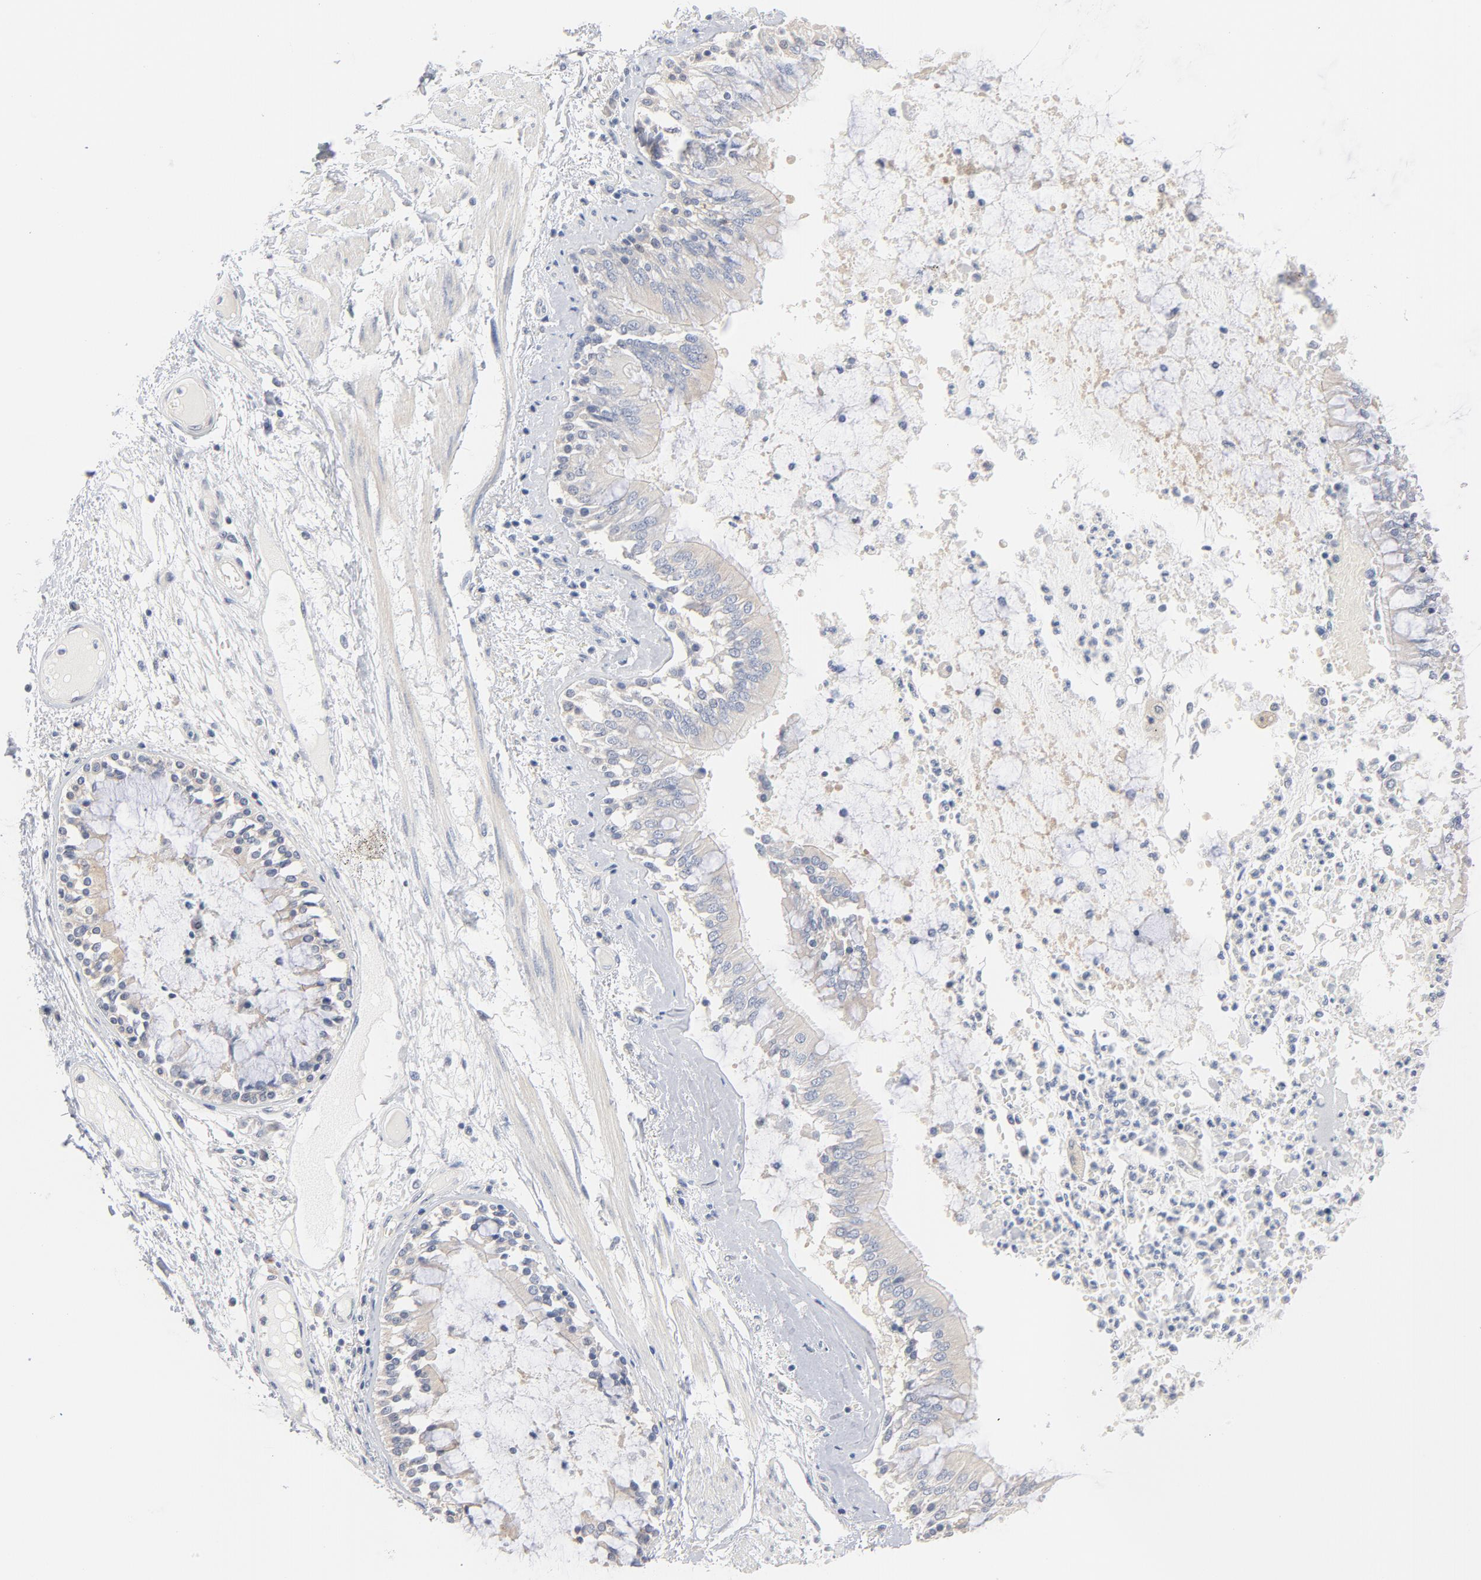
{"staining": {"intensity": "weak", "quantity": ">75%", "location": "cytoplasmic/membranous"}, "tissue": "bronchus", "cell_type": "Respiratory epithelial cells", "image_type": "normal", "snomed": [{"axis": "morphology", "description": "Normal tissue, NOS"}, {"axis": "topography", "description": "Cartilage tissue"}, {"axis": "topography", "description": "Bronchus"}, {"axis": "topography", "description": "Lung"}], "caption": "Immunohistochemical staining of normal bronchus exhibits >75% levels of weak cytoplasmic/membranous protein positivity in about >75% of respiratory epithelial cells. Nuclei are stained in blue.", "gene": "UBL4A", "patient": {"sex": "female", "age": 49}}